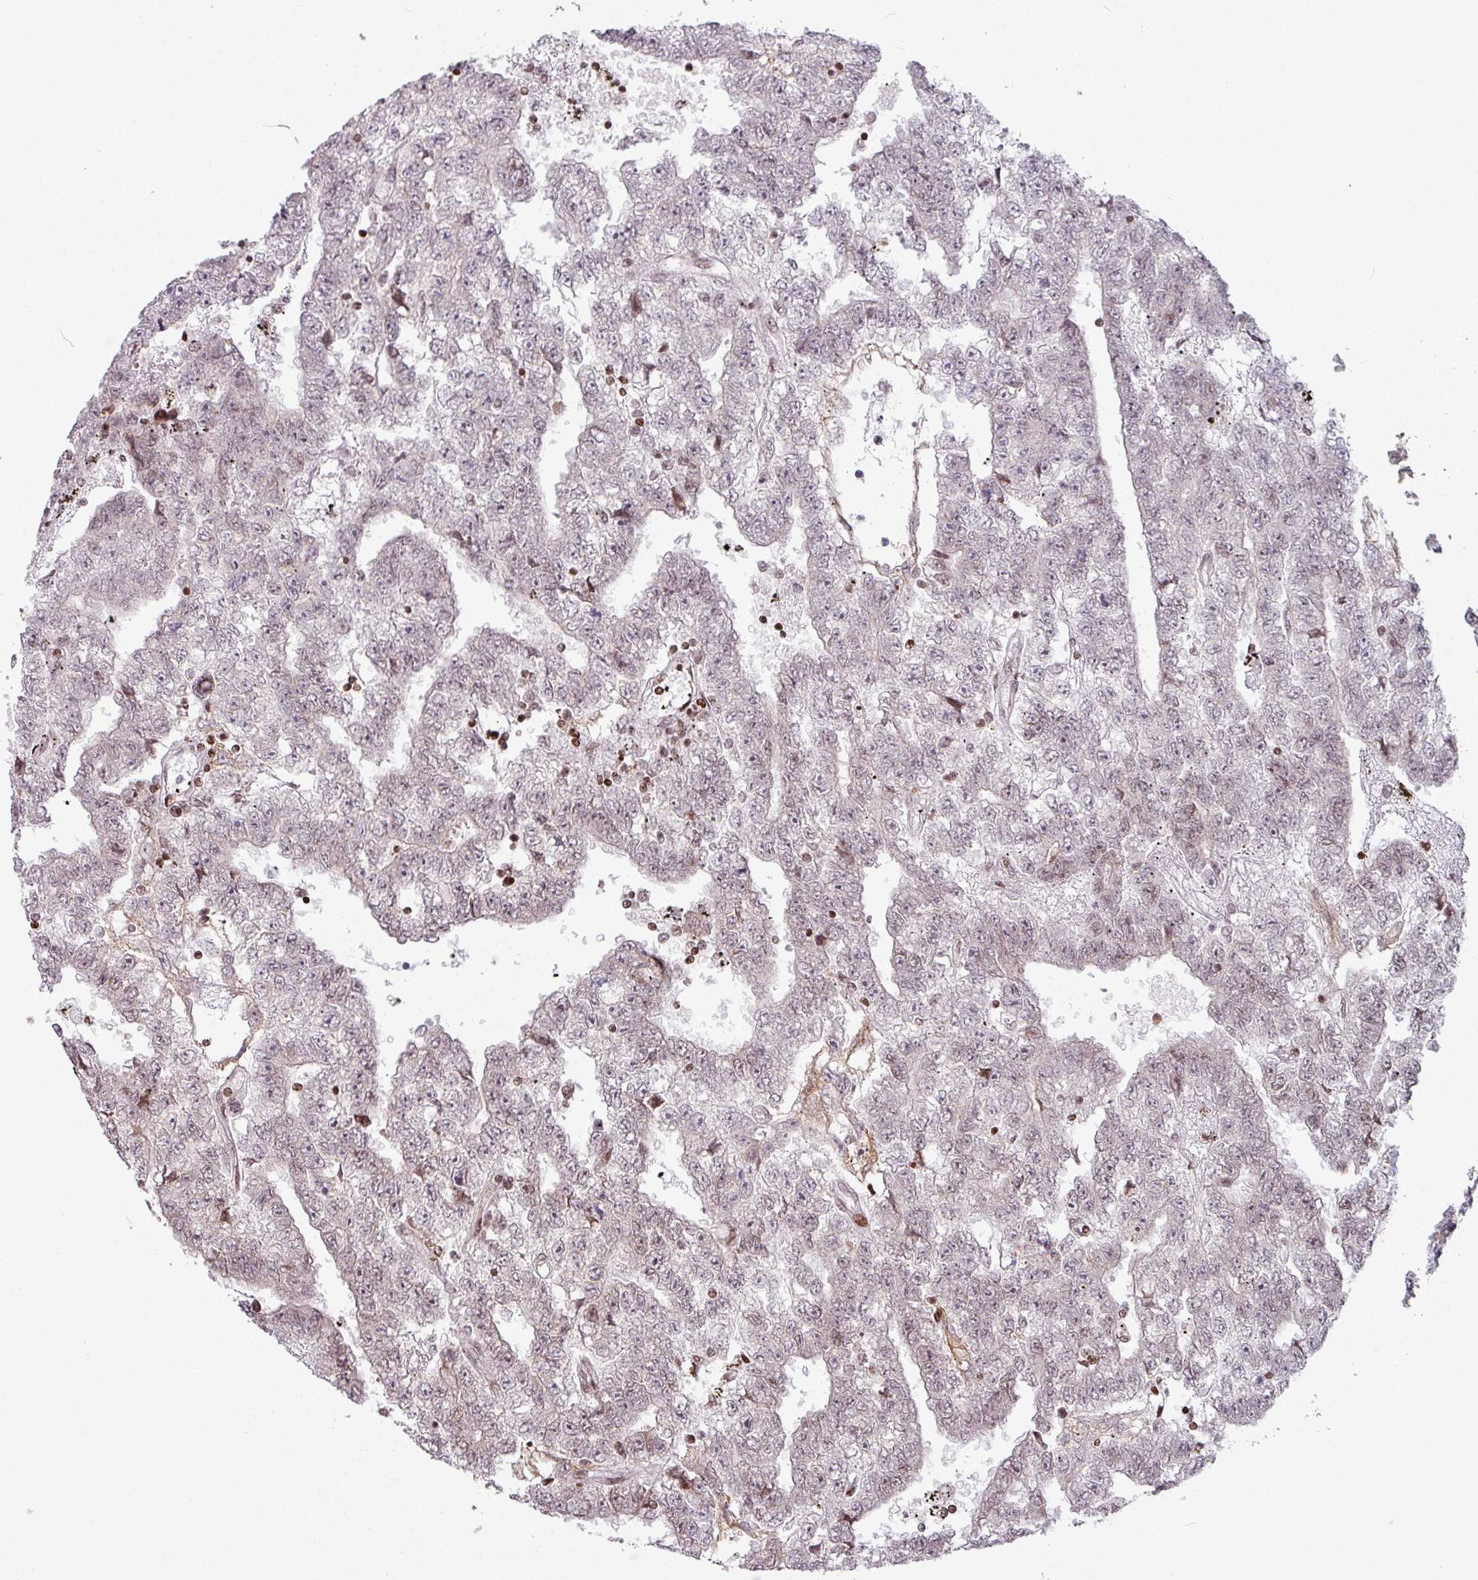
{"staining": {"intensity": "weak", "quantity": "25%-75%", "location": "nuclear"}, "tissue": "testis cancer", "cell_type": "Tumor cells", "image_type": "cancer", "snomed": [{"axis": "morphology", "description": "Carcinoma, Embryonal, NOS"}, {"axis": "topography", "description": "Testis"}], "caption": "IHC photomicrograph of neoplastic tissue: testis cancer (embryonal carcinoma) stained using immunohistochemistry (IHC) shows low levels of weak protein expression localized specifically in the nuclear of tumor cells, appearing as a nuclear brown color.", "gene": "NCOR1", "patient": {"sex": "male", "age": 25}}